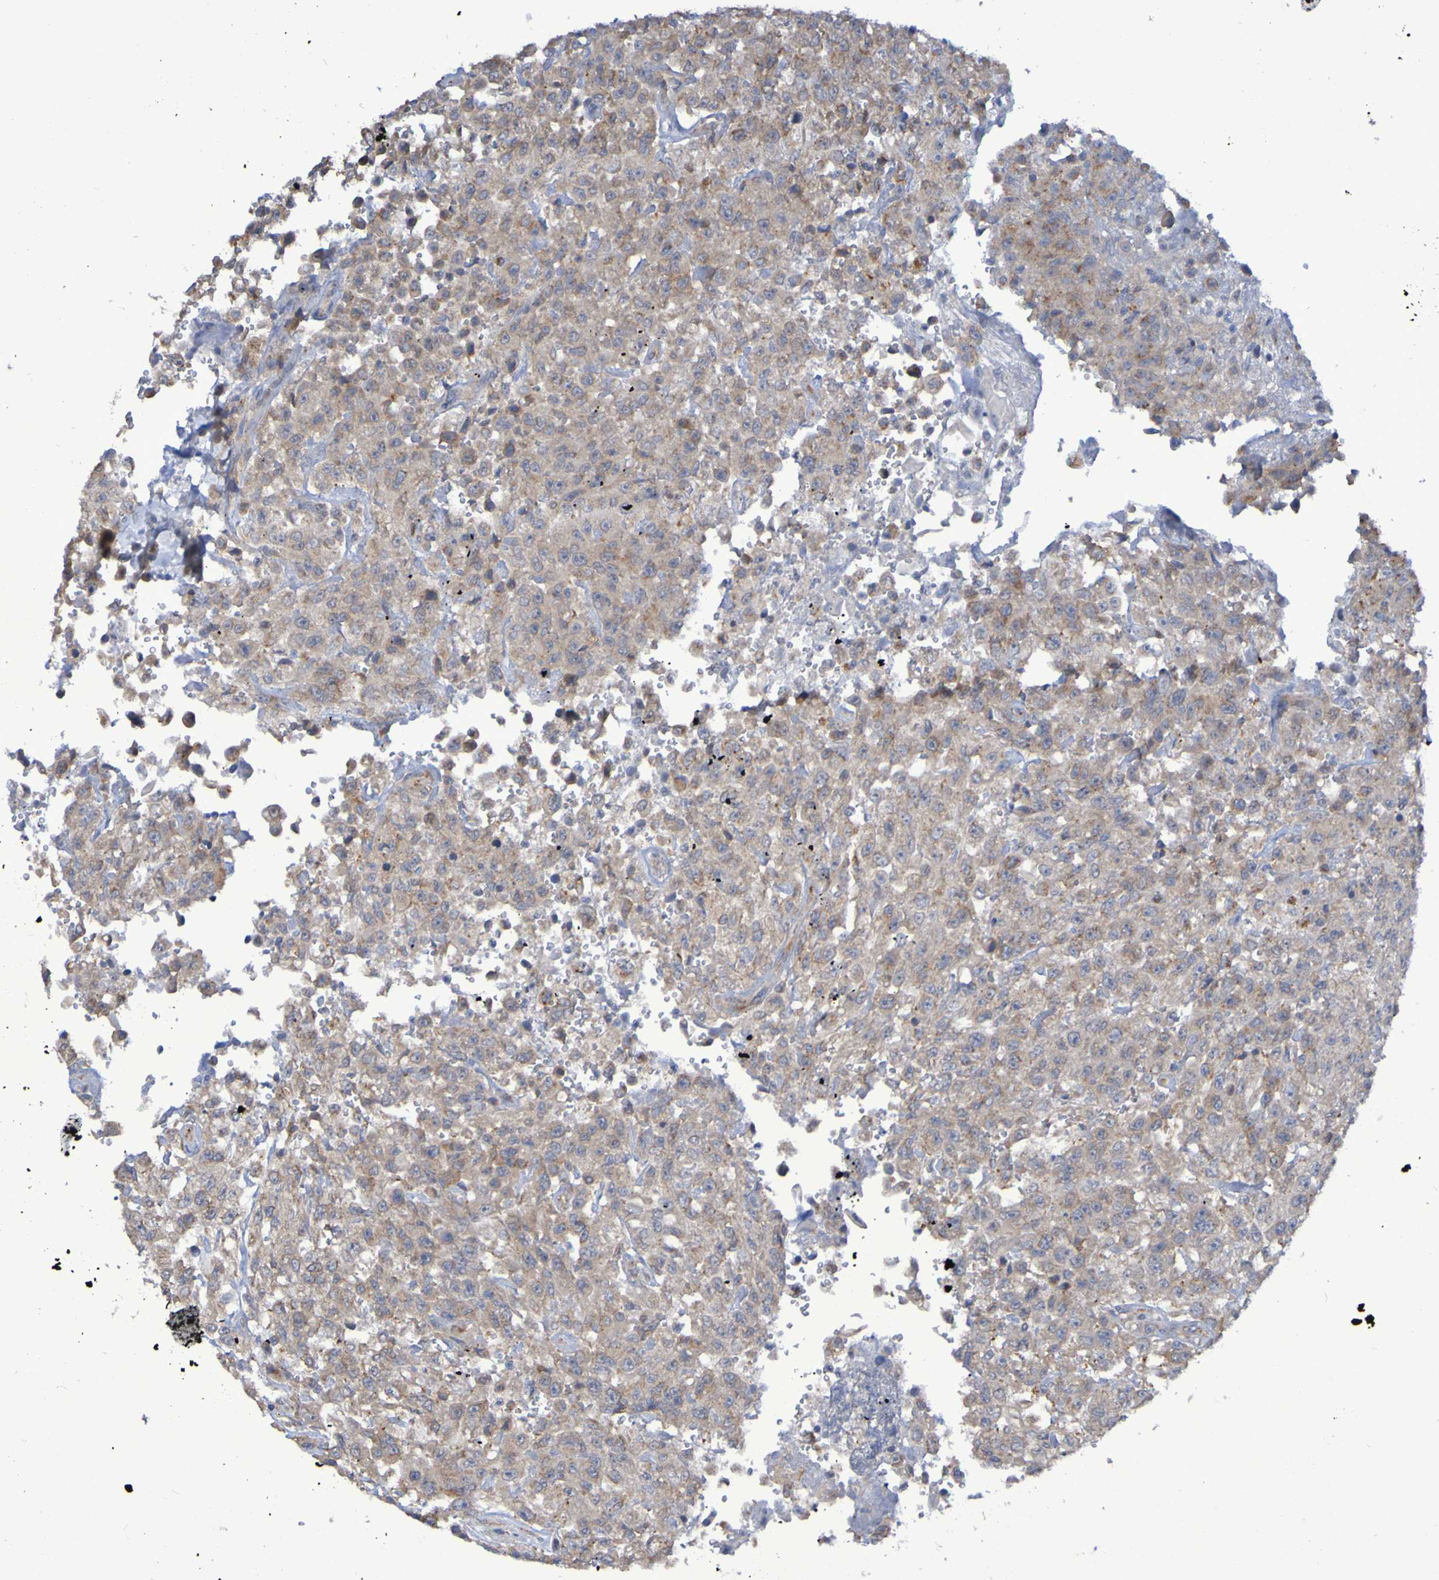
{"staining": {"intensity": "weak", "quantity": ">75%", "location": "cytoplasmic/membranous"}, "tissue": "urothelial cancer", "cell_type": "Tumor cells", "image_type": "cancer", "snomed": [{"axis": "morphology", "description": "Urothelial carcinoma, High grade"}, {"axis": "topography", "description": "Urinary bladder"}], "caption": "Immunohistochemical staining of human urothelial cancer displays weak cytoplasmic/membranous protein expression in about >75% of tumor cells.", "gene": "LMBRD2", "patient": {"sex": "male", "age": 46}}